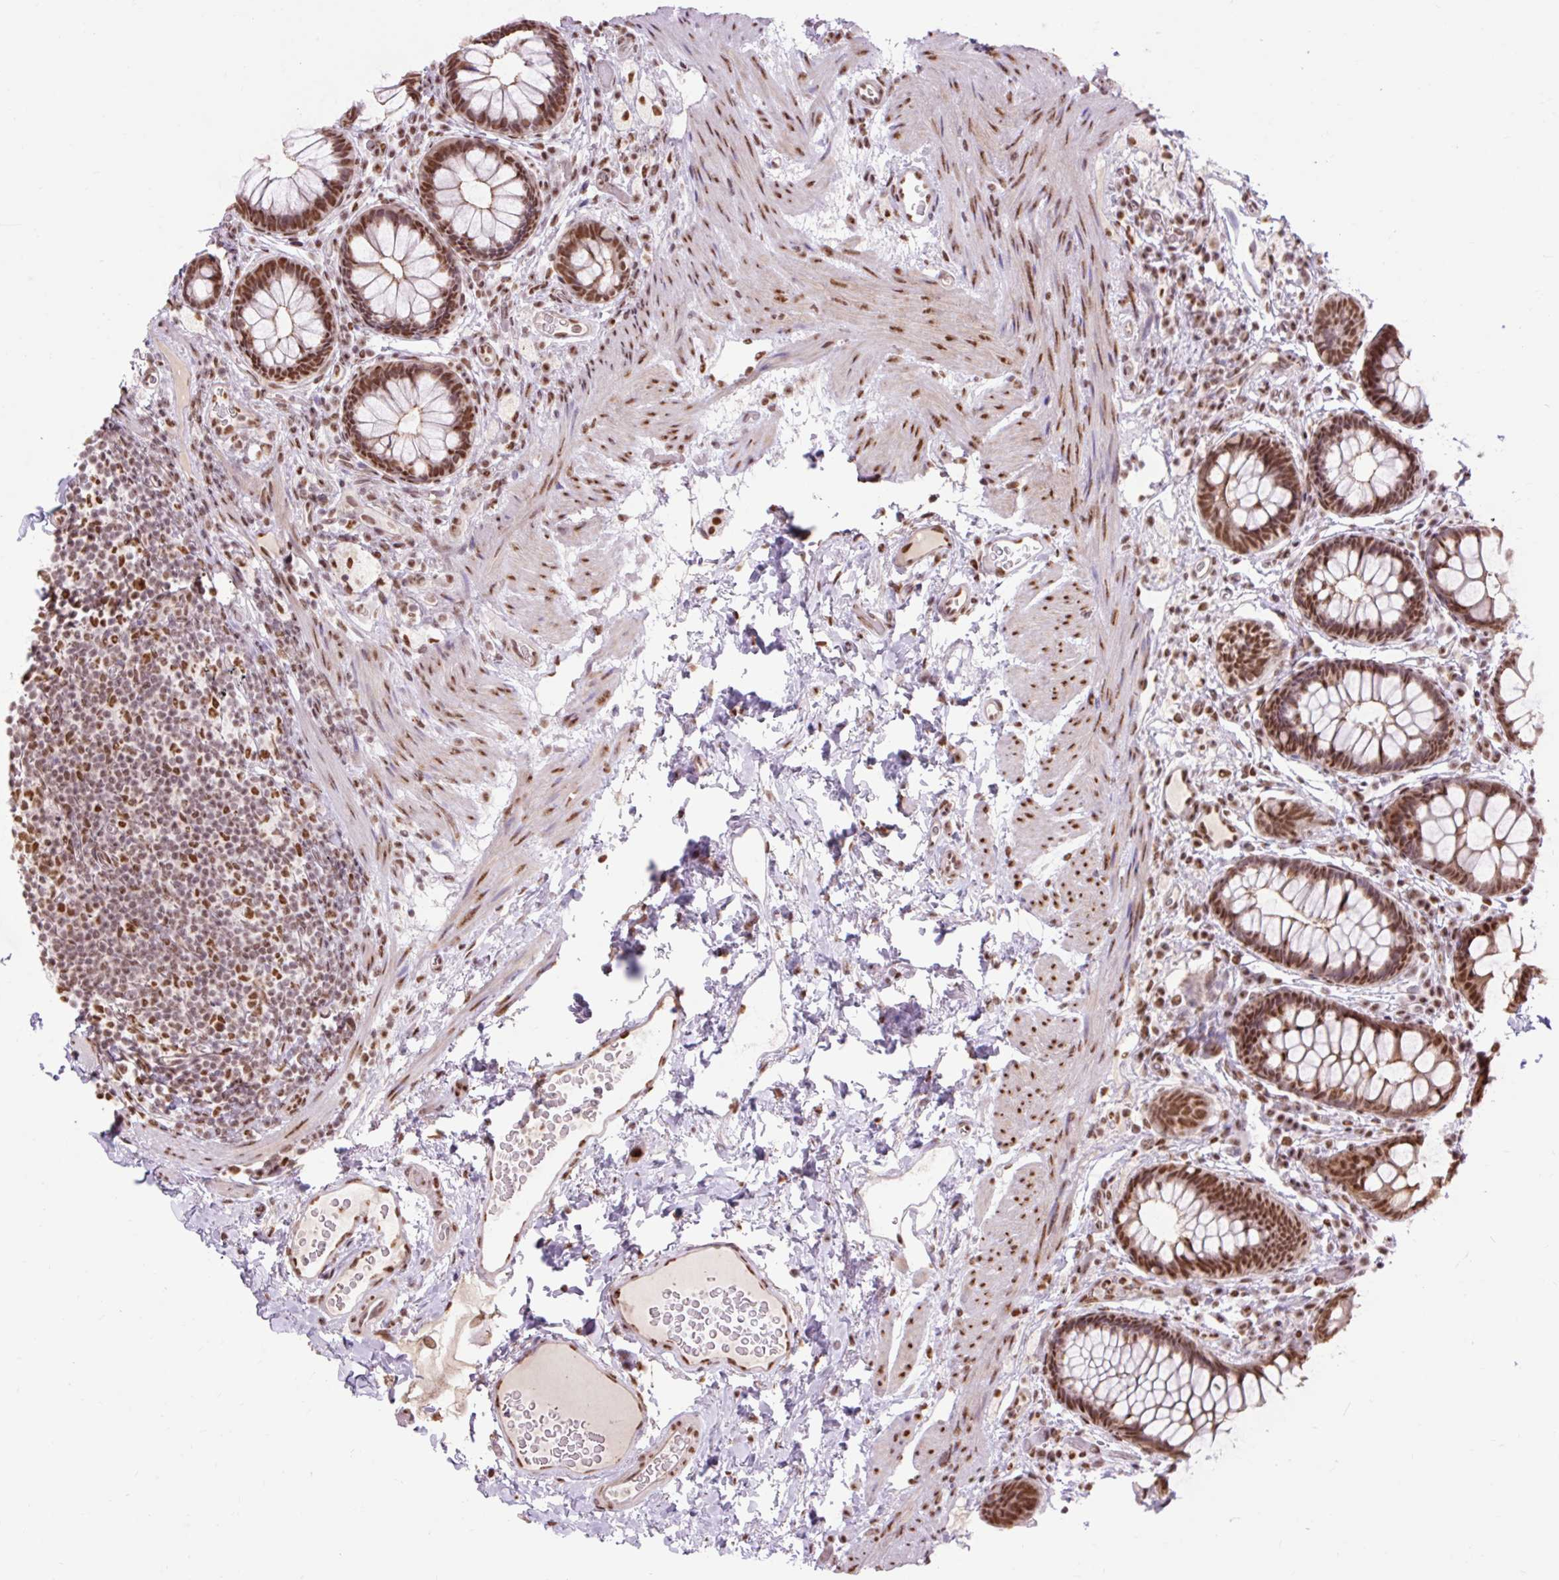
{"staining": {"intensity": "strong", "quantity": ">75%", "location": "cytoplasmic/membranous,nuclear"}, "tissue": "rectum", "cell_type": "Glandular cells", "image_type": "normal", "snomed": [{"axis": "morphology", "description": "Normal tissue, NOS"}, {"axis": "topography", "description": "Rectum"}], "caption": "Glandular cells display strong cytoplasmic/membranous,nuclear positivity in approximately >75% of cells in normal rectum. (Stains: DAB (3,3'-diaminobenzidine) in brown, nuclei in blue, Microscopy: brightfield microscopy at high magnification).", "gene": "ENSG00000261832", "patient": {"sex": "female", "age": 69}}